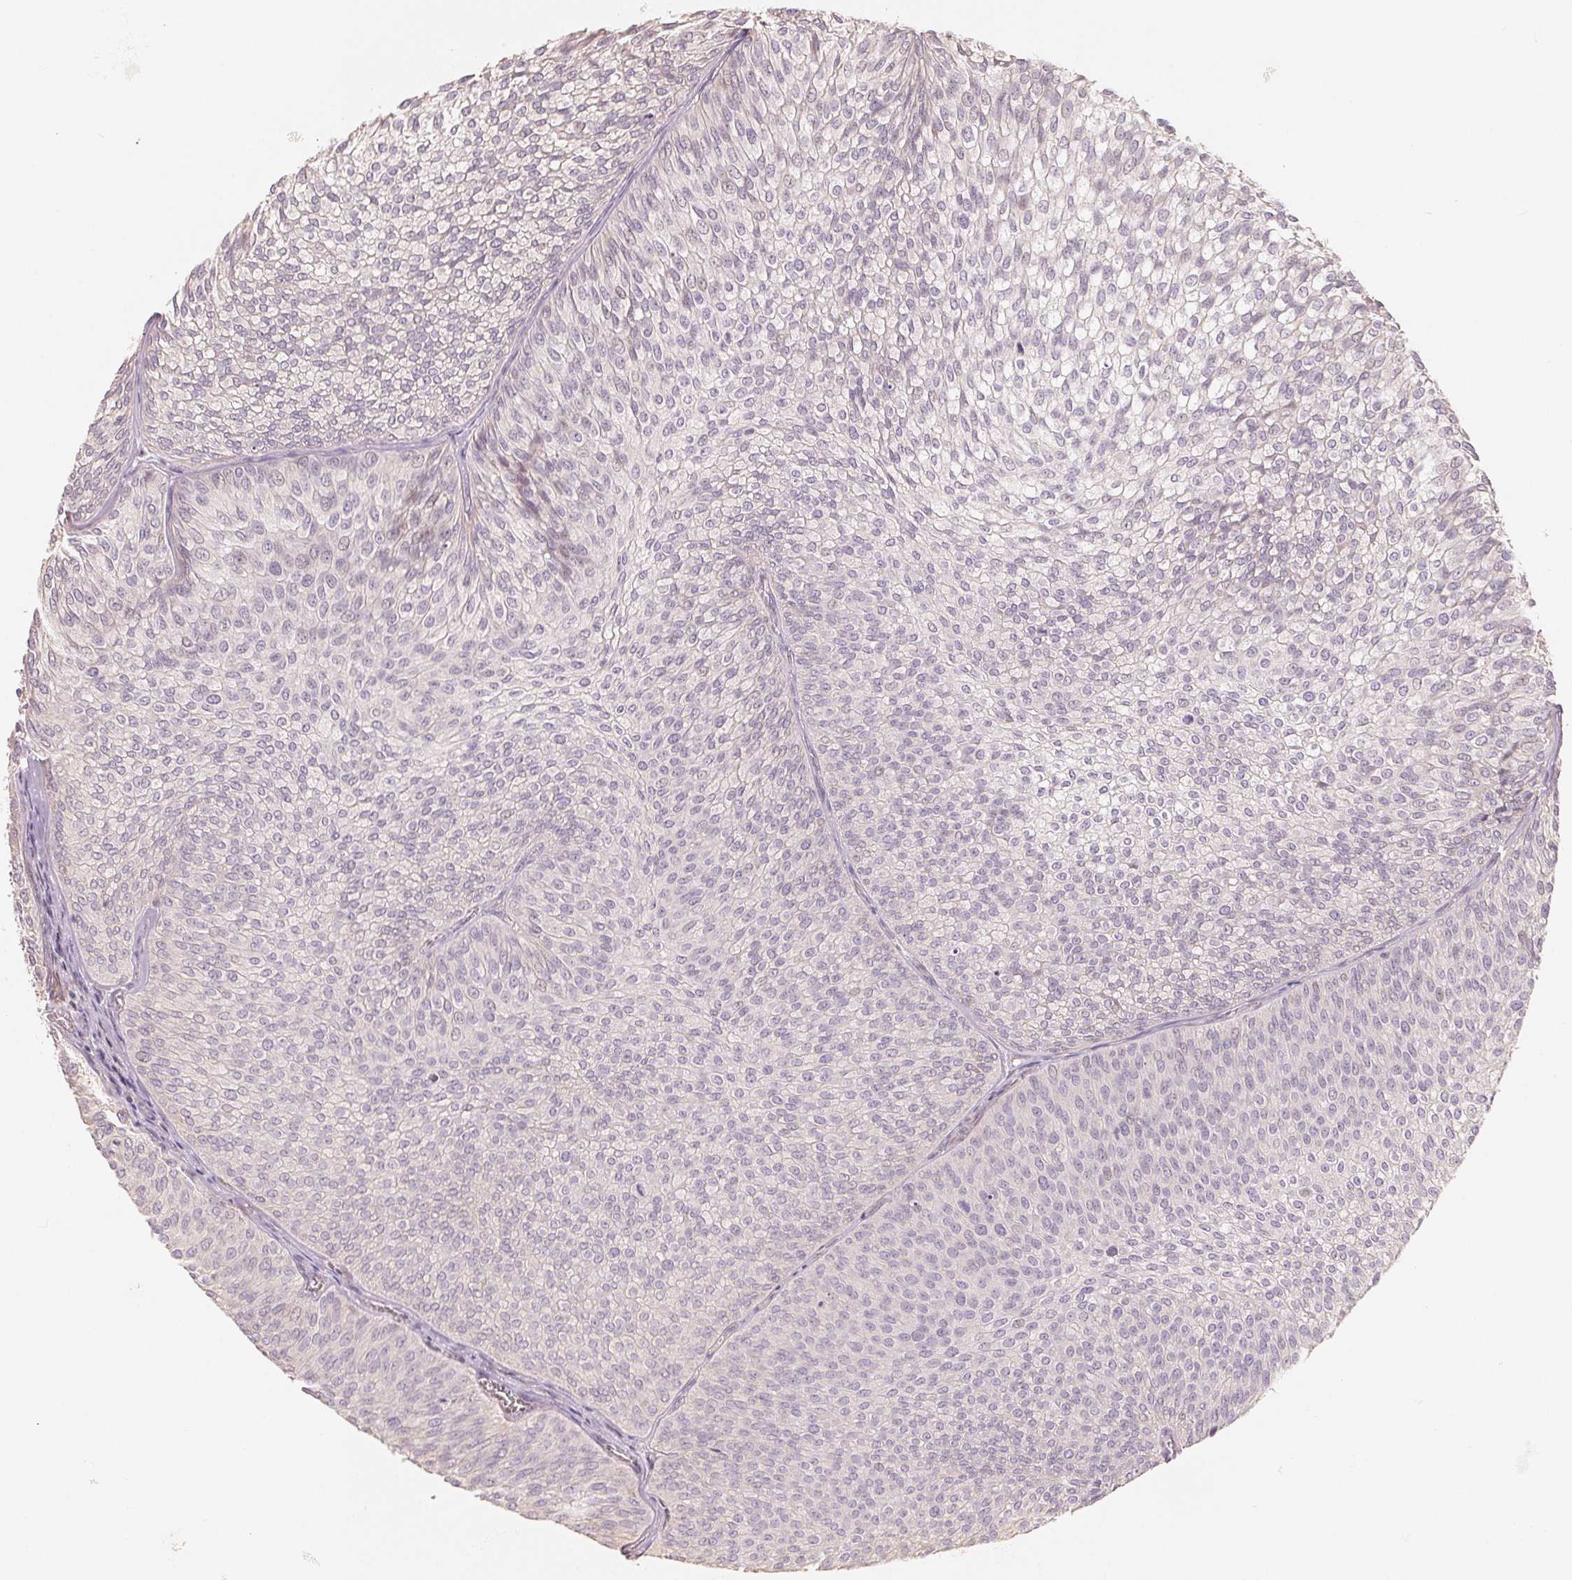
{"staining": {"intensity": "negative", "quantity": "none", "location": "none"}, "tissue": "urothelial cancer", "cell_type": "Tumor cells", "image_type": "cancer", "snomed": [{"axis": "morphology", "description": "Urothelial carcinoma, Low grade"}, {"axis": "topography", "description": "Urinary bladder"}], "caption": "This is an immunohistochemistry (IHC) image of human urothelial cancer. There is no staining in tumor cells.", "gene": "DENND2C", "patient": {"sex": "male", "age": 91}}